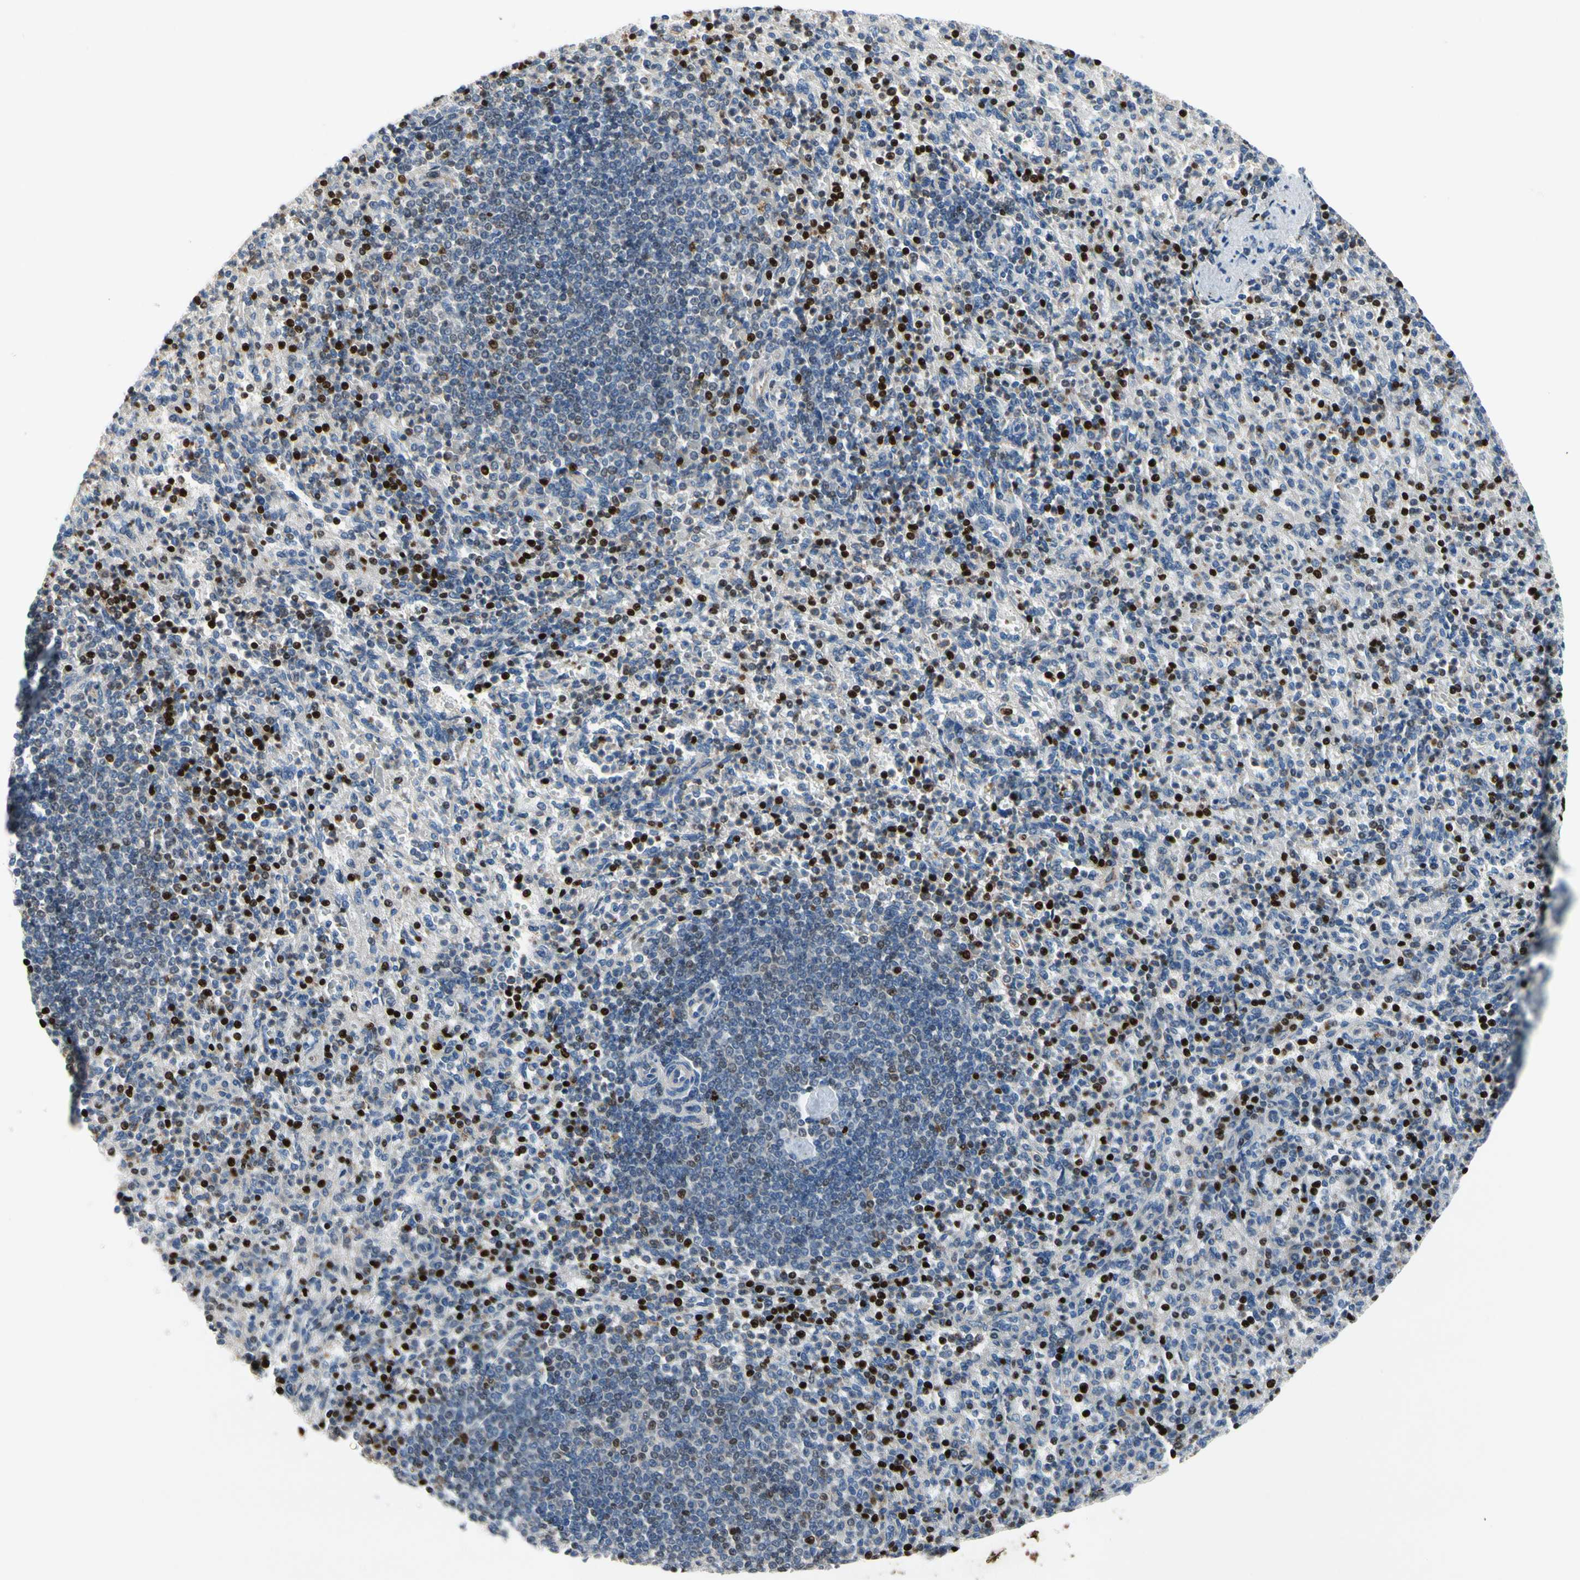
{"staining": {"intensity": "strong", "quantity": "25%-75%", "location": "nuclear"}, "tissue": "spleen", "cell_type": "Cells in red pulp", "image_type": "normal", "snomed": [{"axis": "morphology", "description": "Normal tissue, NOS"}, {"axis": "topography", "description": "Spleen"}], "caption": "This histopathology image reveals IHC staining of benign spleen, with high strong nuclear positivity in about 25%-75% of cells in red pulp.", "gene": "TBX21", "patient": {"sex": "female", "age": 74}}